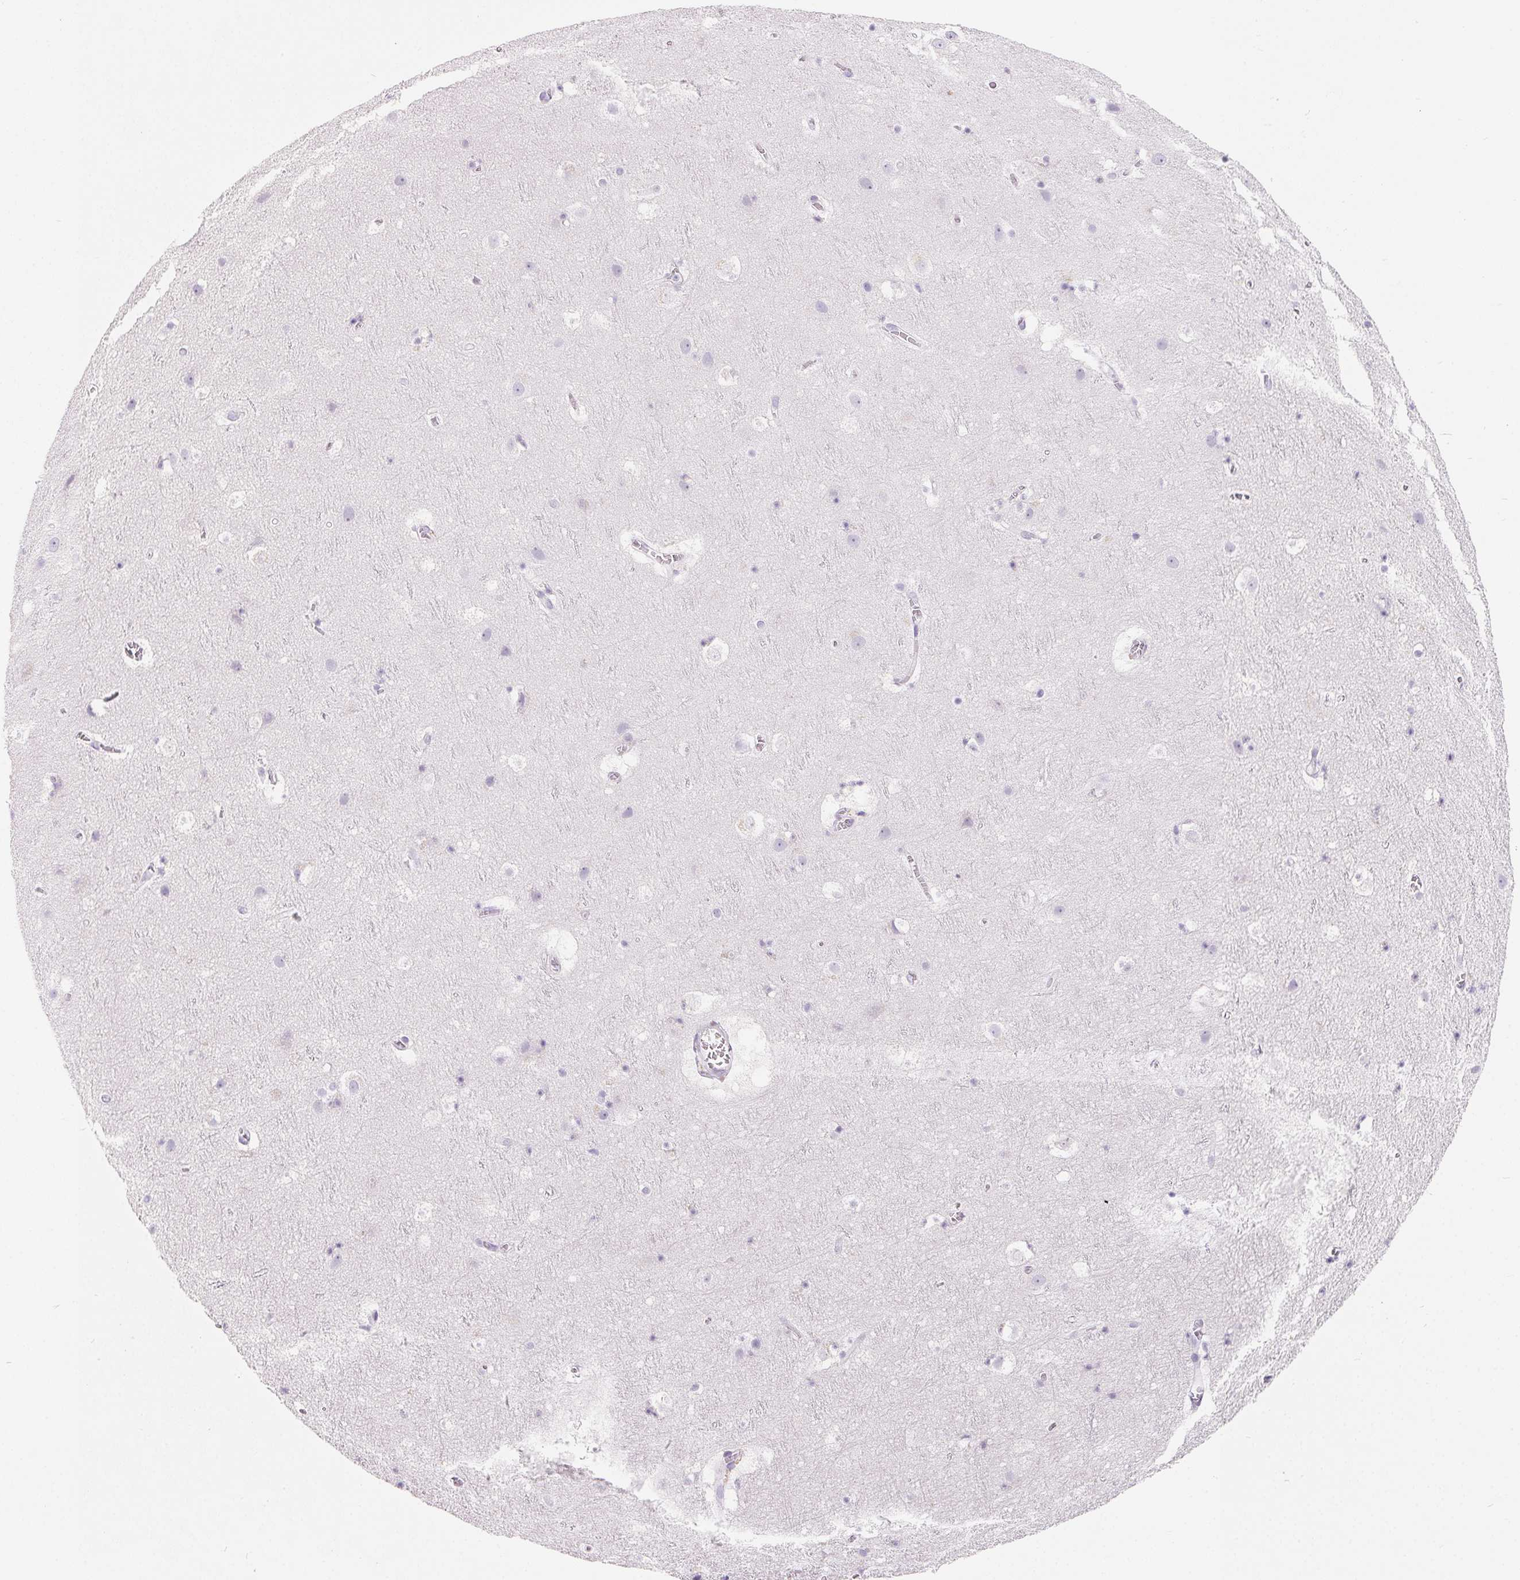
{"staining": {"intensity": "negative", "quantity": "none", "location": "none"}, "tissue": "cerebral cortex", "cell_type": "Endothelial cells", "image_type": "normal", "snomed": [{"axis": "morphology", "description": "Normal tissue, NOS"}, {"axis": "topography", "description": "Cerebral cortex"}], "caption": "Endothelial cells show no significant protein staining in unremarkable cerebral cortex. (DAB IHC visualized using brightfield microscopy, high magnification).", "gene": "SPACA5B", "patient": {"sex": "female", "age": 42}}